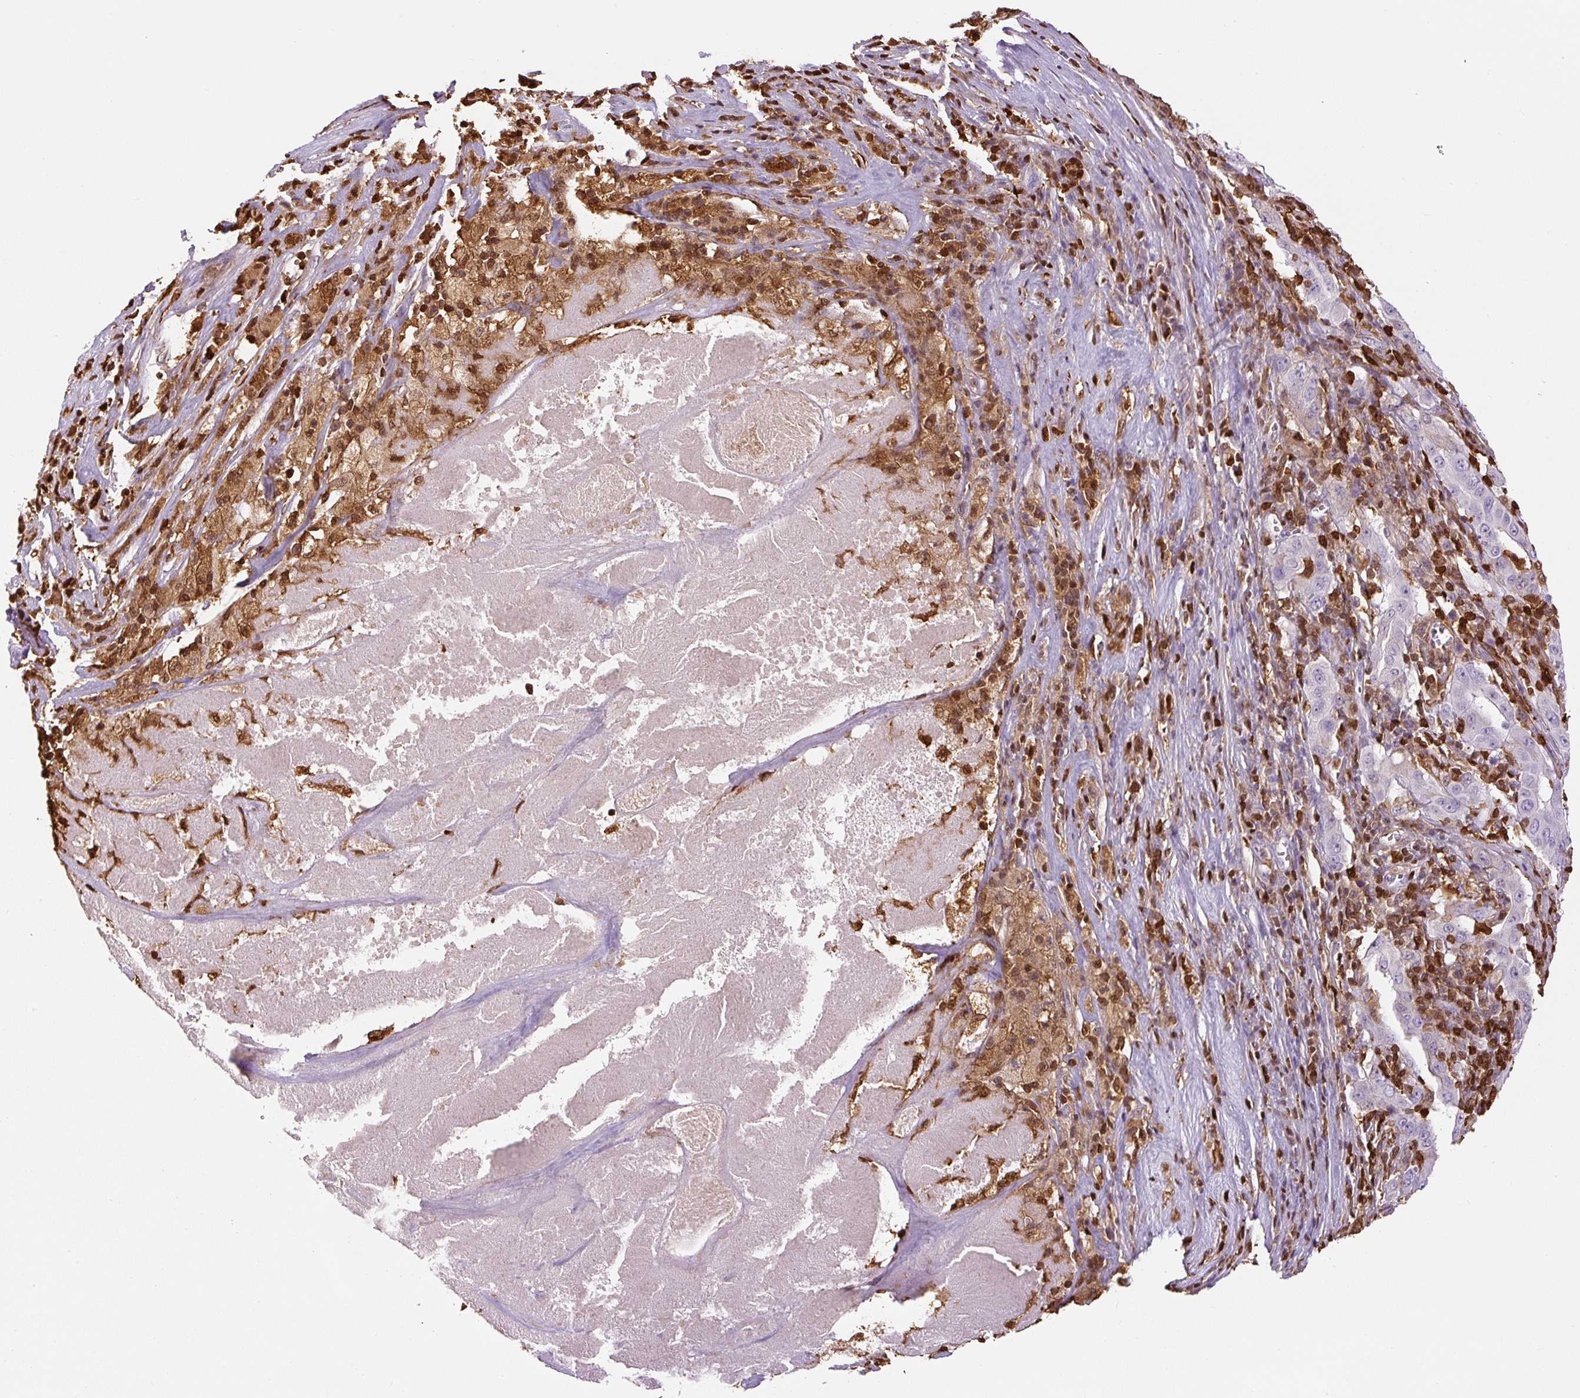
{"staining": {"intensity": "negative", "quantity": "none", "location": "none"}, "tissue": "pancreatic cancer", "cell_type": "Tumor cells", "image_type": "cancer", "snomed": [{"axis": "morphology", "description": "Adenocarcinoma, NOS"}, {"axis": "topography", "description": "Pancreas"}], "caption": "Protein analysis of pancreatic cancer (adenocarcinoma) shows no significant expression in tumor cells.", "gene": "S100A4", "patient": {"sex": "male", "age": 63}}